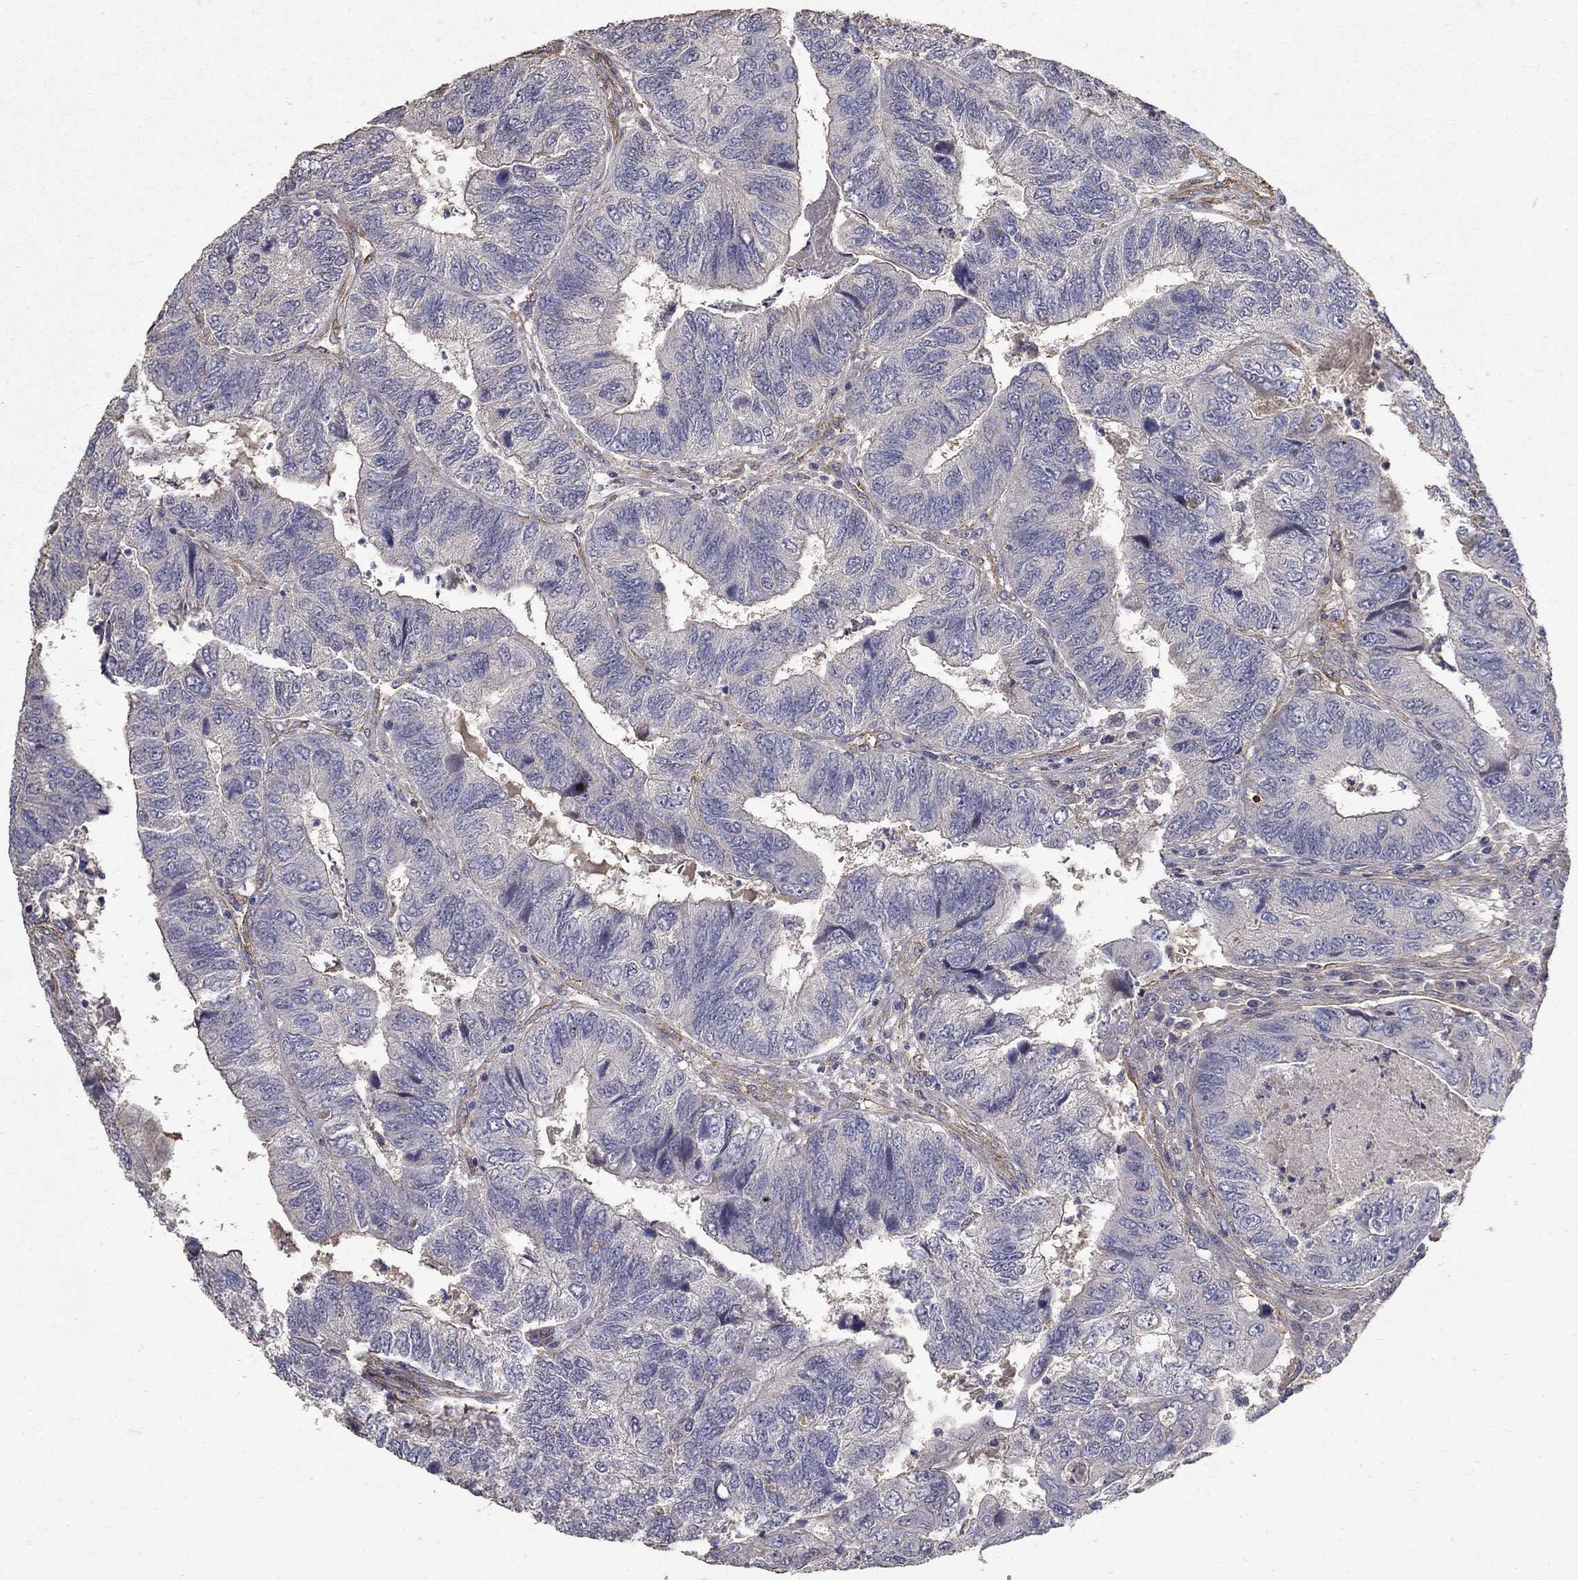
{"staining": {"intensity": "negative", "quantity": "none", "location": "none"}, "tissue": "colorectal cancer", "cell_type": "Tumor cells", "image_type": "cancer", "snomed": [{"axis": "morphology", "description": "Adenocarcinoma, NOS"}, {"axis": "topography", "description": "Colon"}], "caption": "Tumor cells show no significant expression in colorectal adenocarcinoma. (DAB (3,3'-diaminobenzidine) immunohistochemistry (IHC) with hematoxylin counter stain).", "gene": "MPP2", "patient": {"sex": "female", "age": 67}}